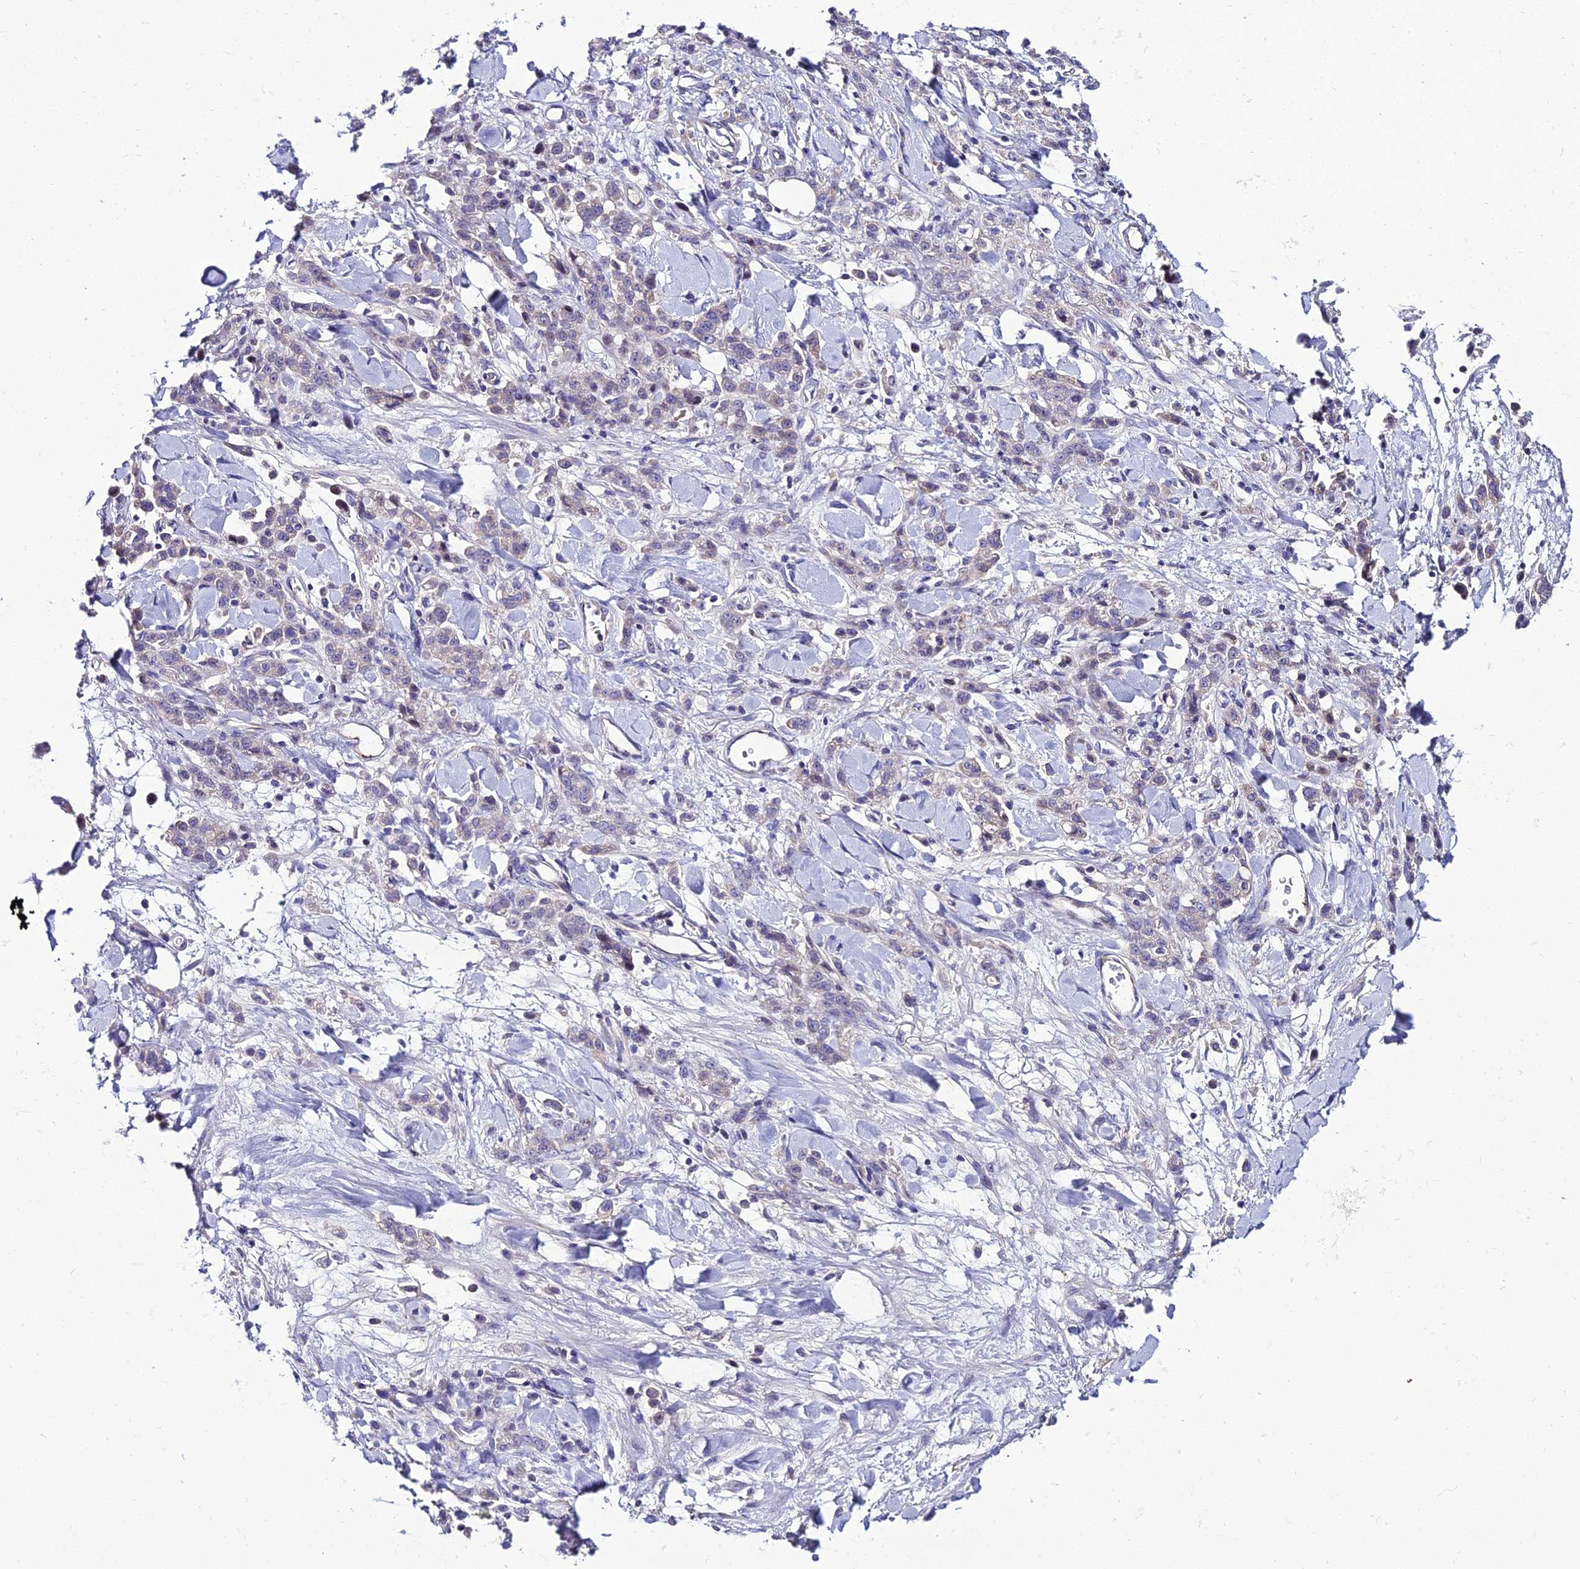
{"staining": {"intensity": "negative", "quantity": "none", "location": "none"}, "tissue": "stomach cancer", "cell_type": "Tumor cells", "image_type": "cancer", "snomed": [{"axis": "morphology", "description": "Normal tissue, NOS"}, {"axis": "morphology", "description": "Adenocarcinoma, NOS"}, {"axis": "topography", "description": "Stomach"}], "caption": "Immunohistochemical staining of human stomach cancer exhibits no significant staining in tumor cells.", "gene": "SHQ1", "patient": {"sex": "male", "age": 82}}